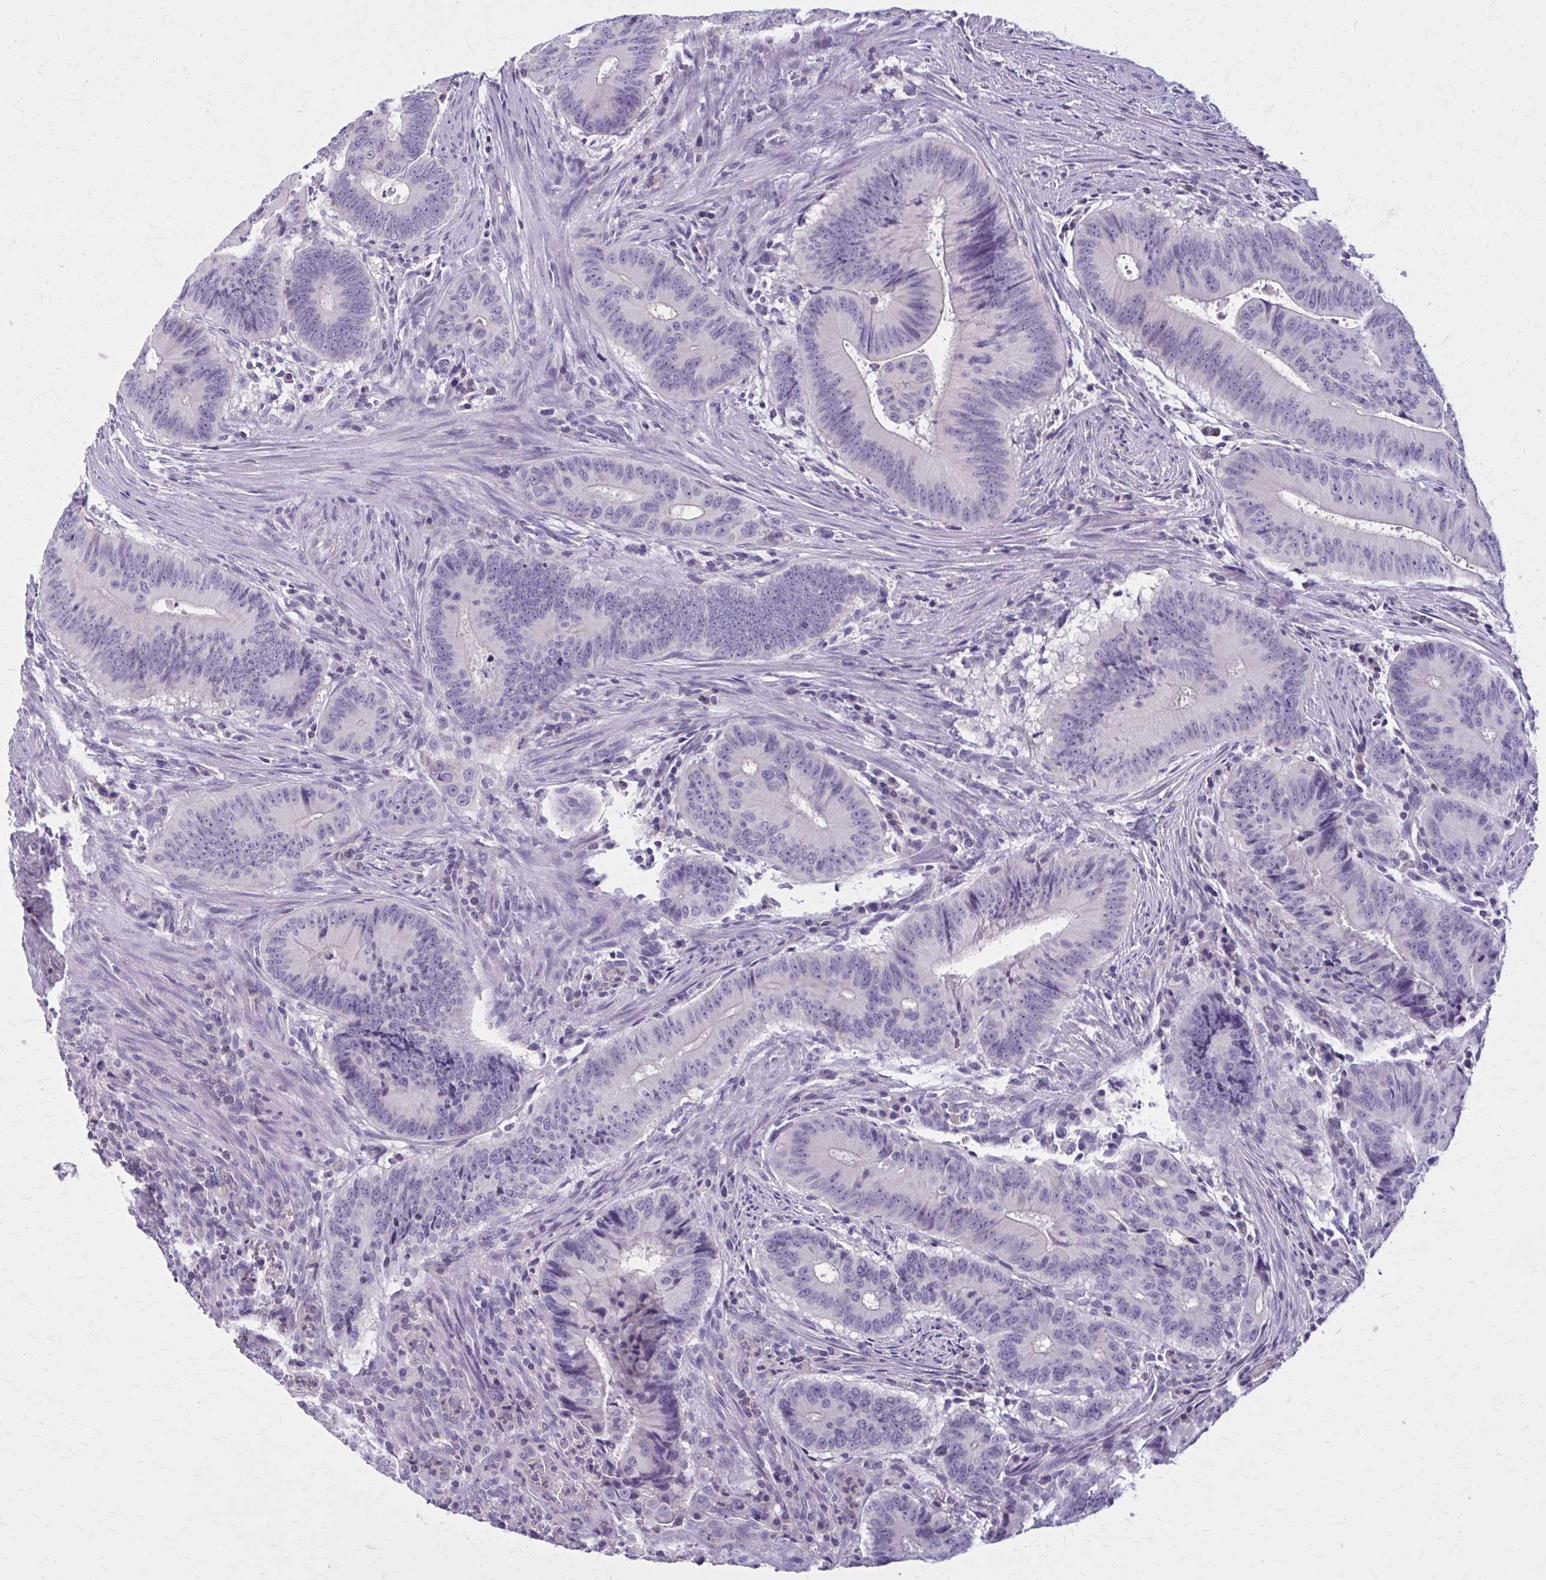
{"staining": {"intensity": "negative", "quantity": "none", "location": "none"}, "tissue": "colorectal cancer", "cell_type": "Tumor cells", "image_type": "cancer", "snomed": [{"axis": "morphology", "description": "Adenocarcinoma, NOS"}, {"axis": "topography", "description": "Colon"}], "caption": "This is a photomicrograph of immunohistochemistry staining of colorectal cancer, which shows no positivity in tumor cells.", "gene": "OR4A47", "patient": {"sex": "male", "age": 62}}